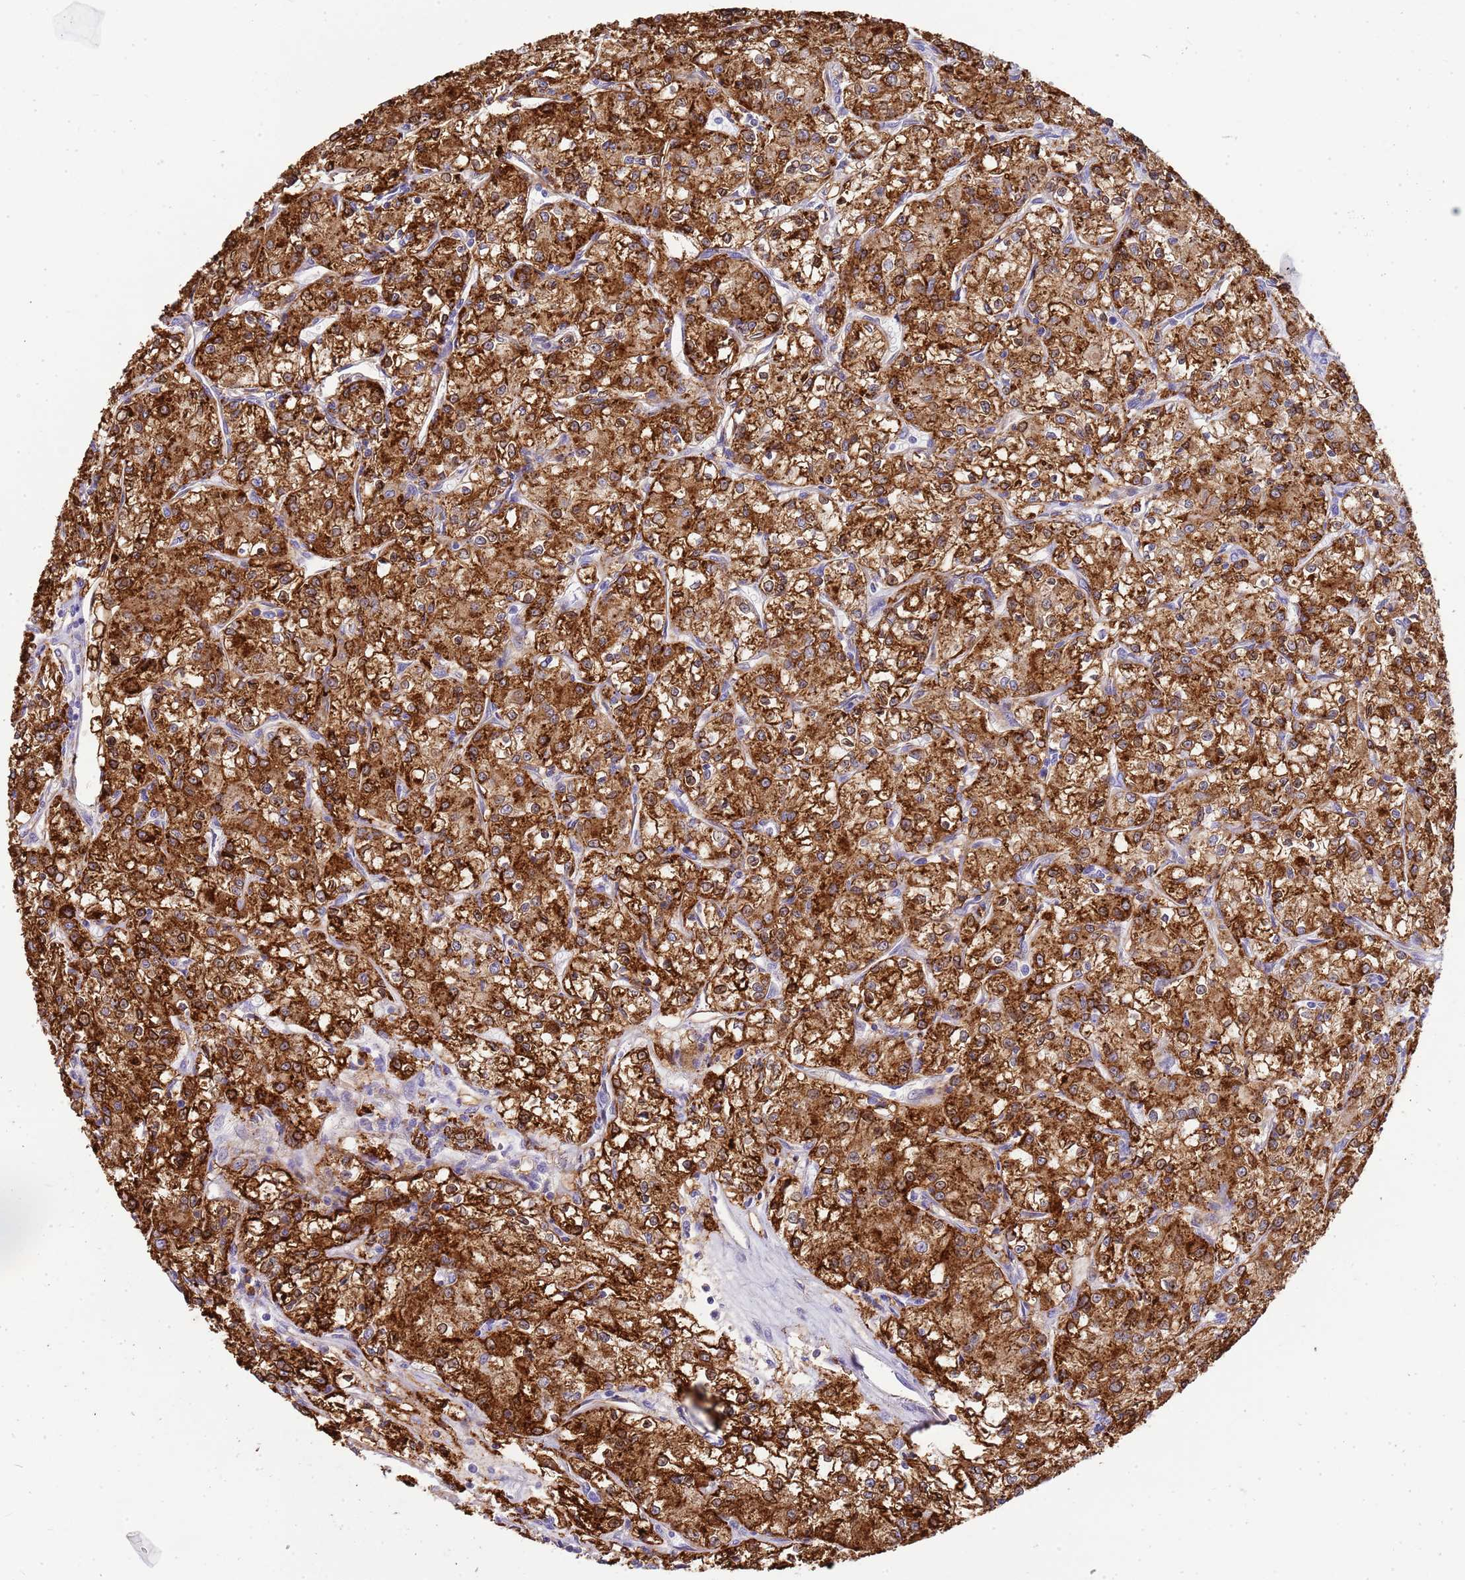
{"staining": {"intensity": "strong", "quantity": ">75%", "location": "cytoplasmic/membranous"}, "tissue": "renal cancer", "cell_type": "Tumor cells", "image_type": "cancer", "snomed": [{"axis": "morphology", "description": "Adenocarcinoma, NOS"}, {"axis": "topography", "description": "Kidney"}], "caption": "Immunohistochemical staining of renal cancer (adenocarcinoma) shows strong cytoplasmic/membranous protein positivity in approximately >75% of tumor cells.", "gene": "ZDHHC1", "patient": {"sex": "female", "age": 59}}